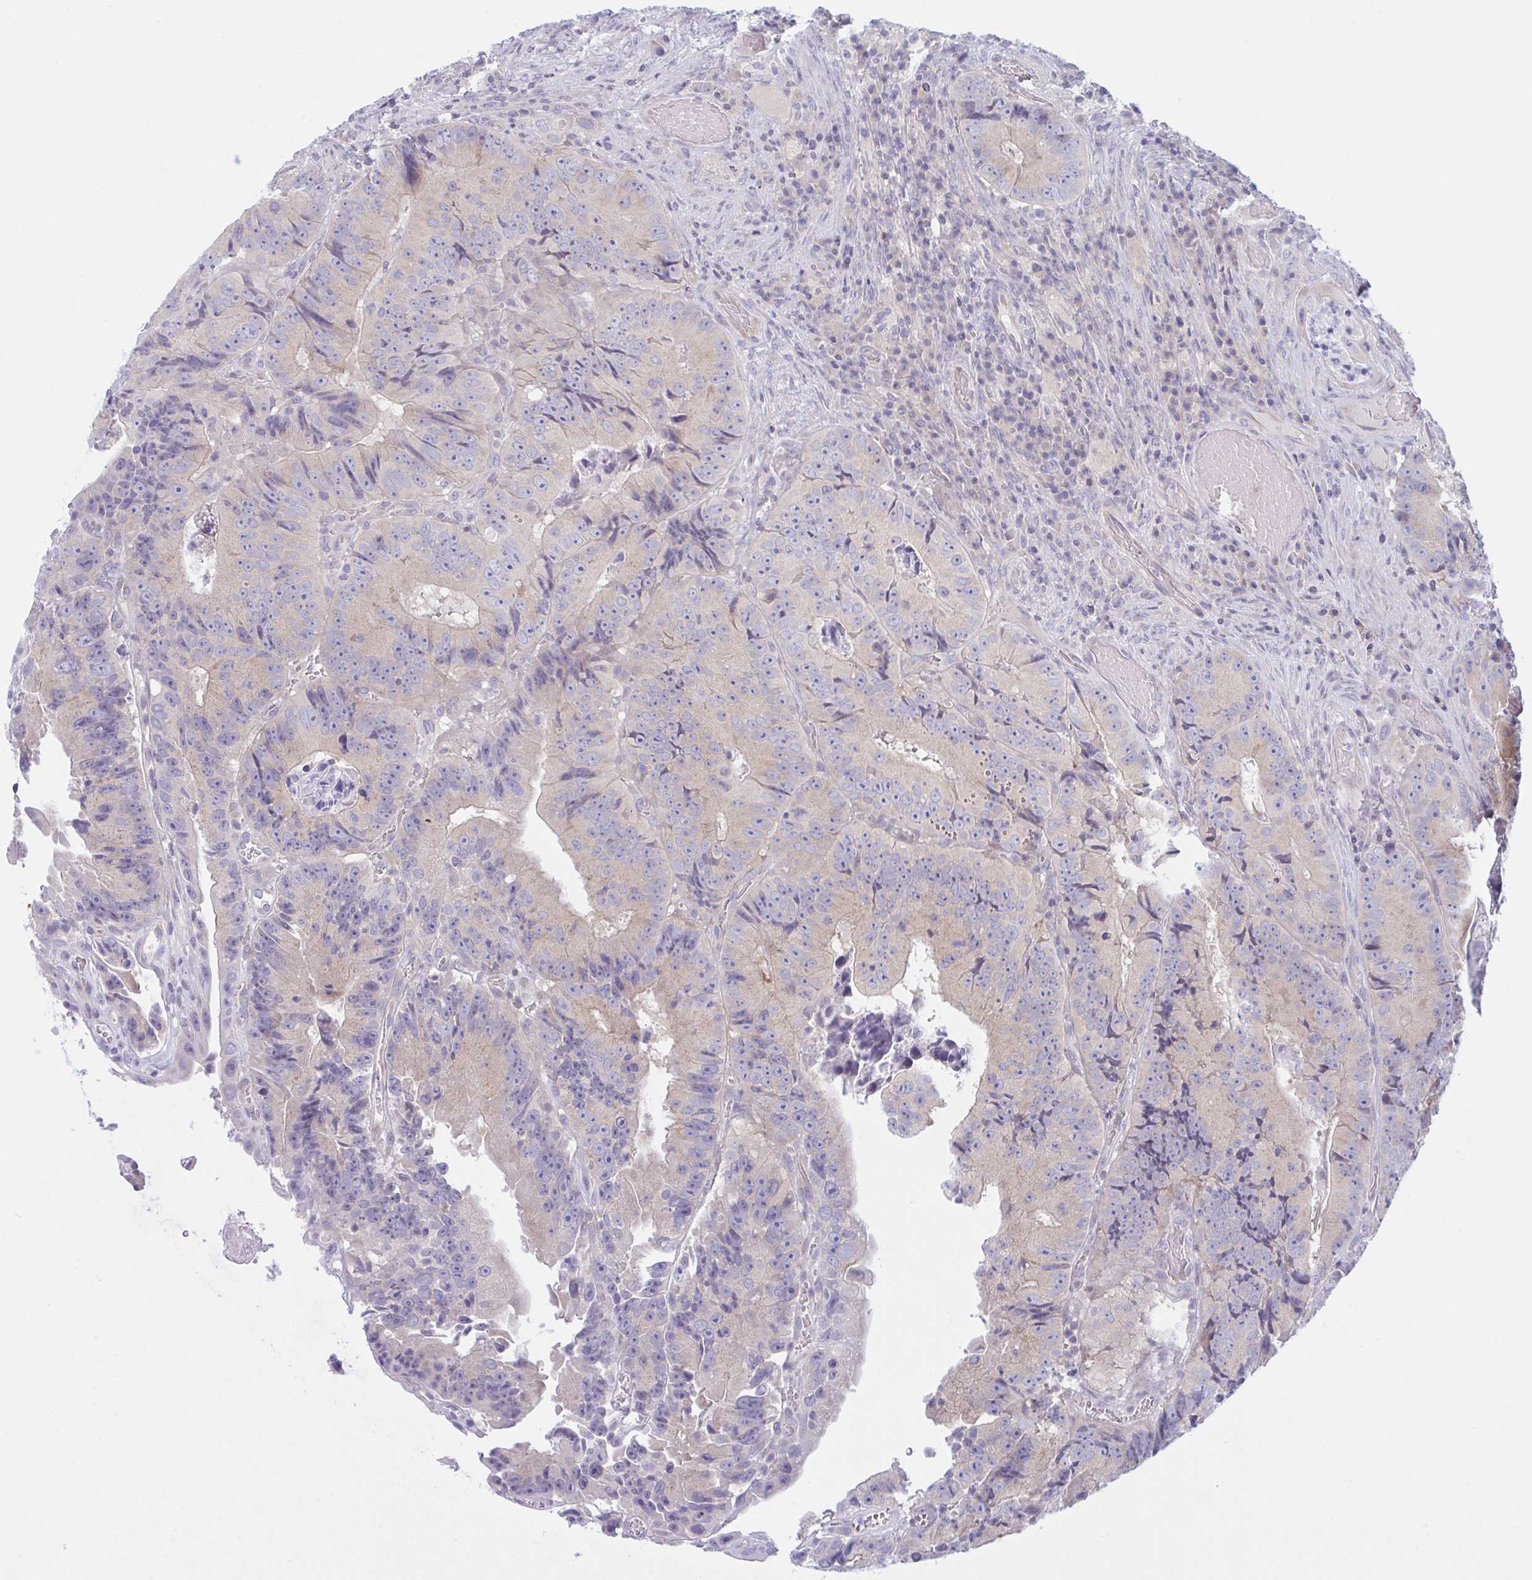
{"staining": {"intensity": "weak", "quantity": "<25%", "location": "cytoplasmic/membranous"}, "tissue": "colorectal cancer", "cell_type": "Tumor cells", "image_type": "cancer", "snomed": [{"axis": "morphology", "description": "Adenocarcinoma, NOS"}, {"axis": "topography", "description": "Colon"}], "caption": "DAB immunohistochemical staining of human colorectal adenocarcinoma demonstrates no significant staining in tumor cells.", "gene": "NAA30", "patient": {"sex": "female", "age": 86}}